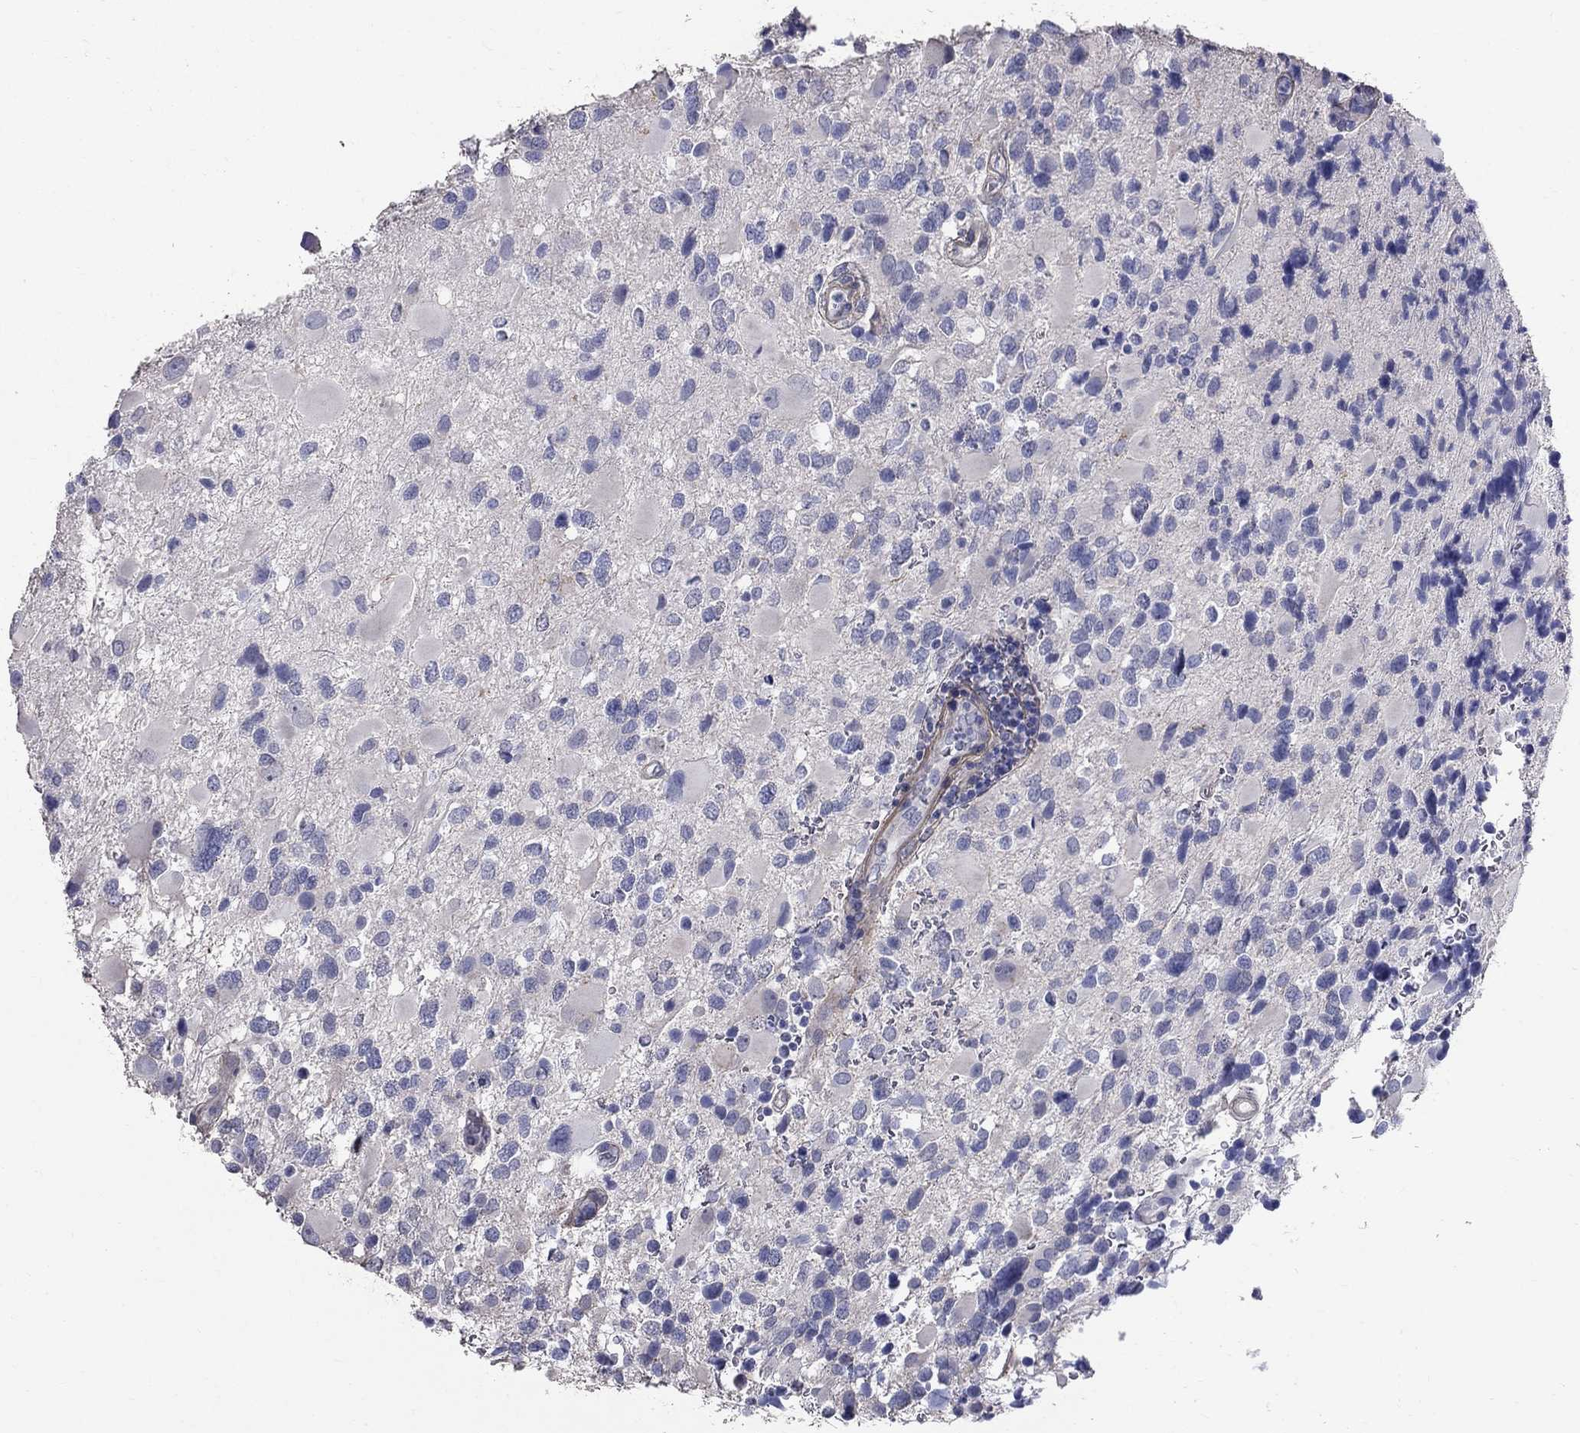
{"staining": {"intensity": "negative", "quantity": "none", "location": "none"}, "tissue": "glioma", "cell_type": "Tumor cells", "image_type": "cancer", "snomed": [{"axis": "morphology", "description": "Glioma, malignant, Low grade"}, {"axis": "topography", "description": "Brain"}], "caption": "High power microscopy photomicrograph of an immunohistochemistry histopathology image of malignant glioma (low-grade), revealing no significant positivity in tumor cells.", "gene": "ANXA10", "patient": {"sex": "female", "age": 32}}